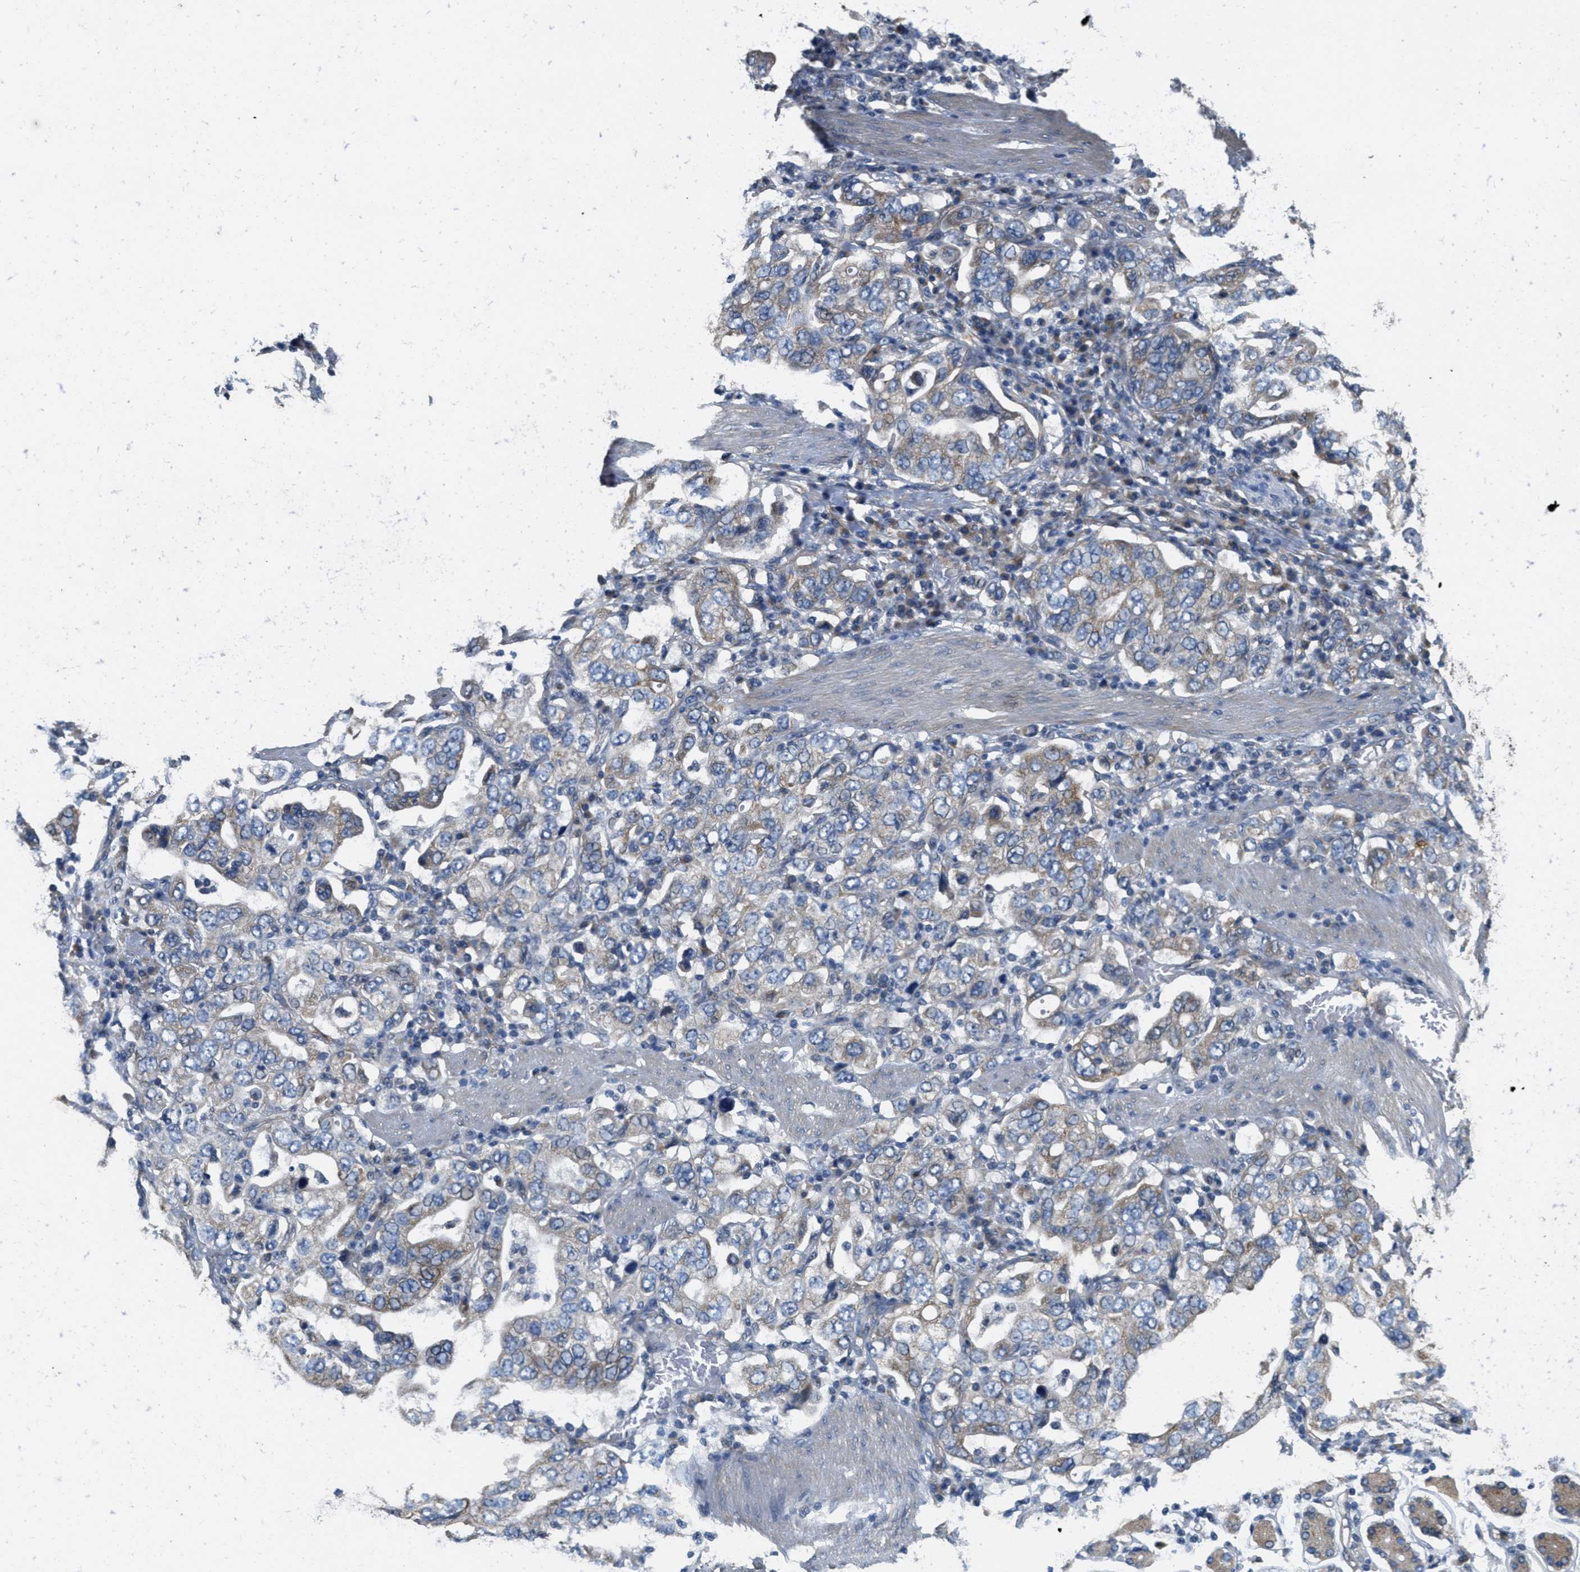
{"staining": {"intensity": "weak", "quantity": "<25%", "location": "cytoplasmic/membranous"}, "tissue": "stomach cancer", "cell_type": "Tumor cells", "image_type": "cancer", "snomed": [{"axis": "morphology", "description": "Adenocarcinoma, NOS"}, {"axis": "topography", "description": "Stomach, upper"}], "caption": "IHC histopathology image of neoplastic tissue: stomach cancer (adenocarcinoma) stained with DAB exhibits no significant protein expression in tumor cells.", "gene": "TOMM70", "patient": {"sex": "male", "age": 62}}